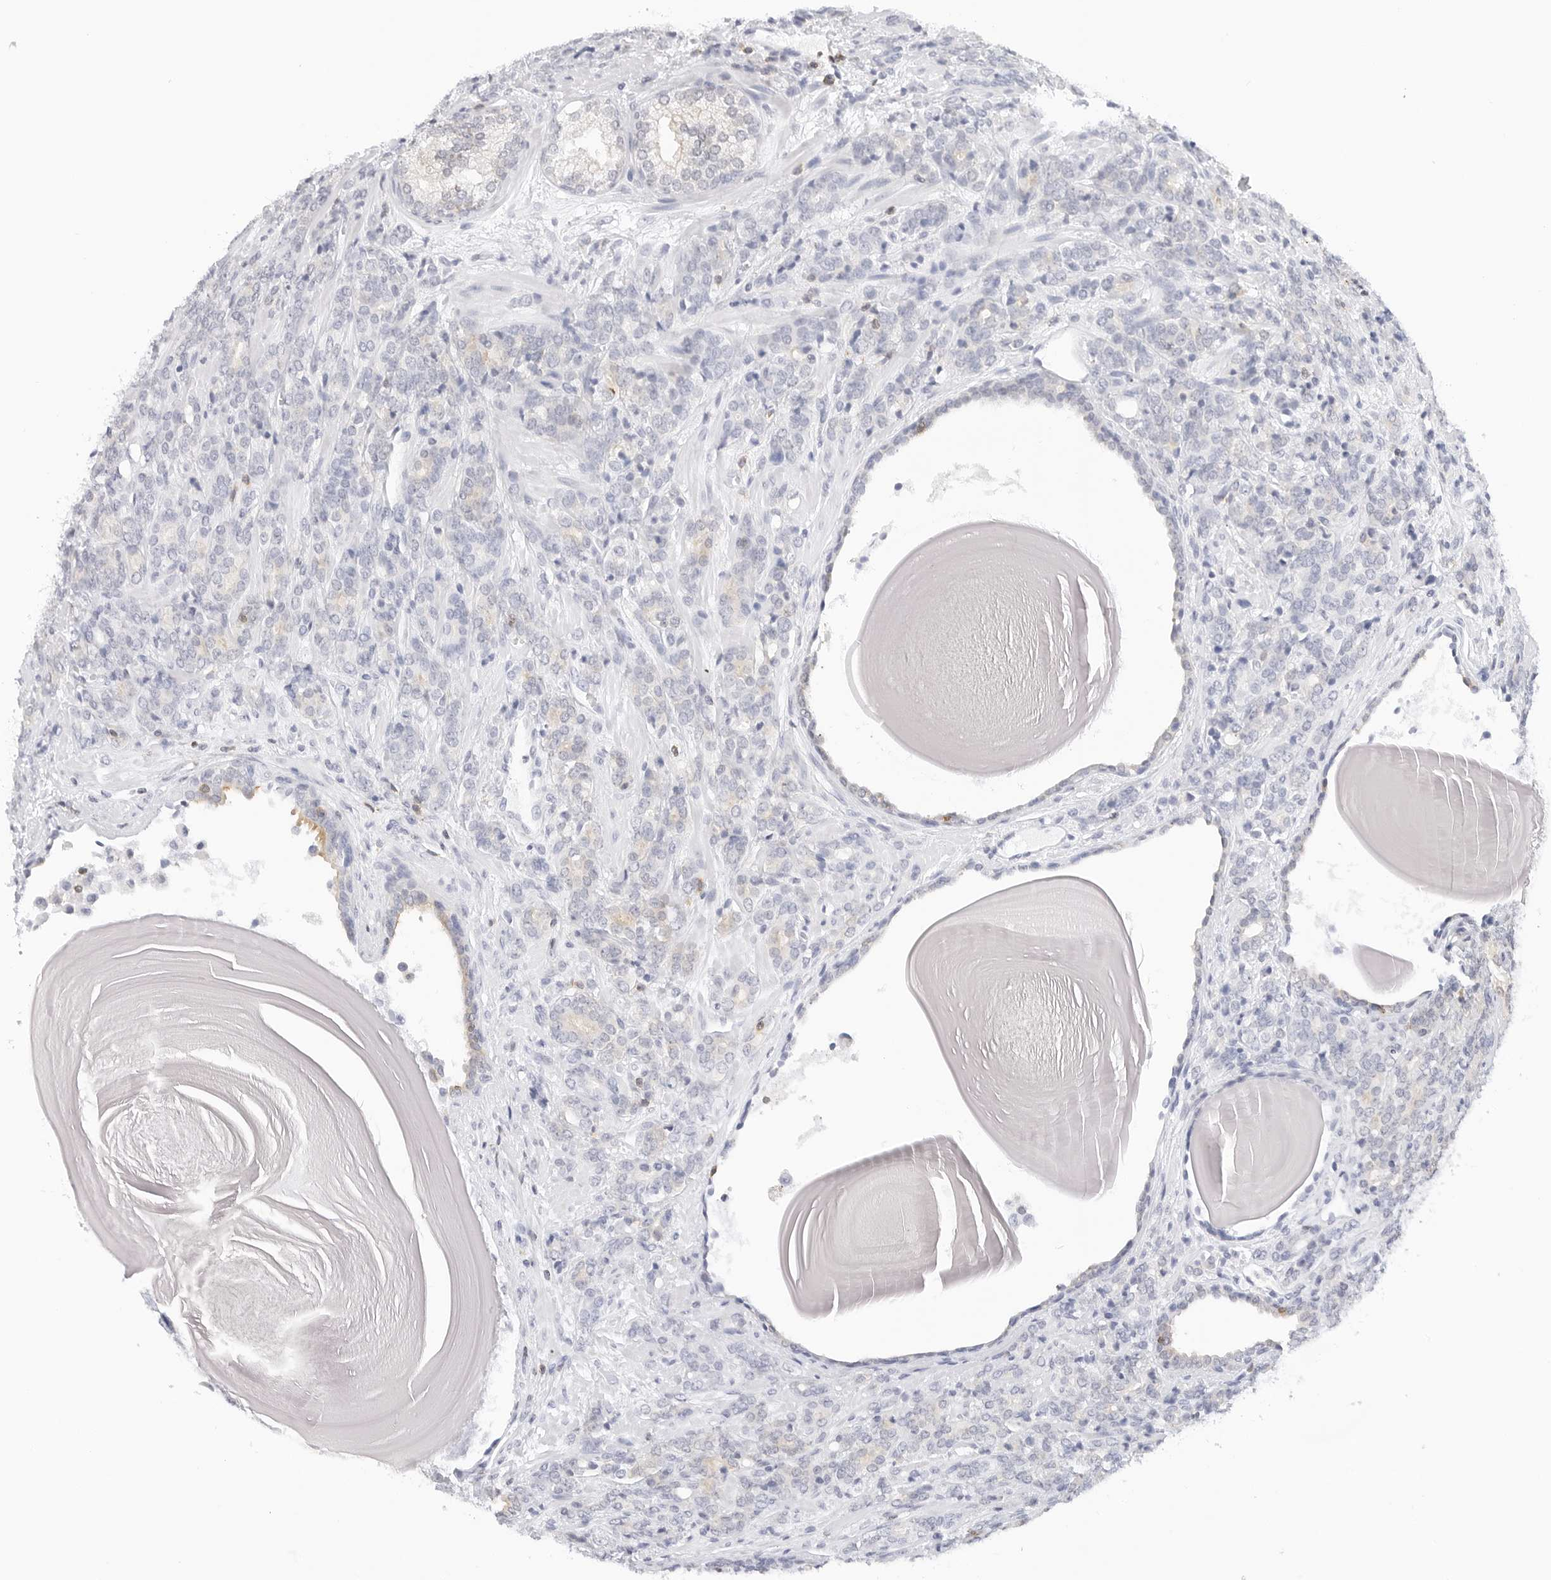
{"staining": {"intensity": "negative", "quantity": "none", "location": "none"}, "tissue": "prostate cancer", "cell_type": "Tumor cells", "image_type": "cancer", "snomed": [{"axis": "morphology", "description": "Adenocarcinoma, High grade"}, {"axis": "topography", "description": "Prostate"}], "caption": "Immunohistochemical staining of human prostate cancer displays no significant expression in tumor cells.", "gene": "SLC9A3R1", "patient": {"sex": "male", "age": 62}}